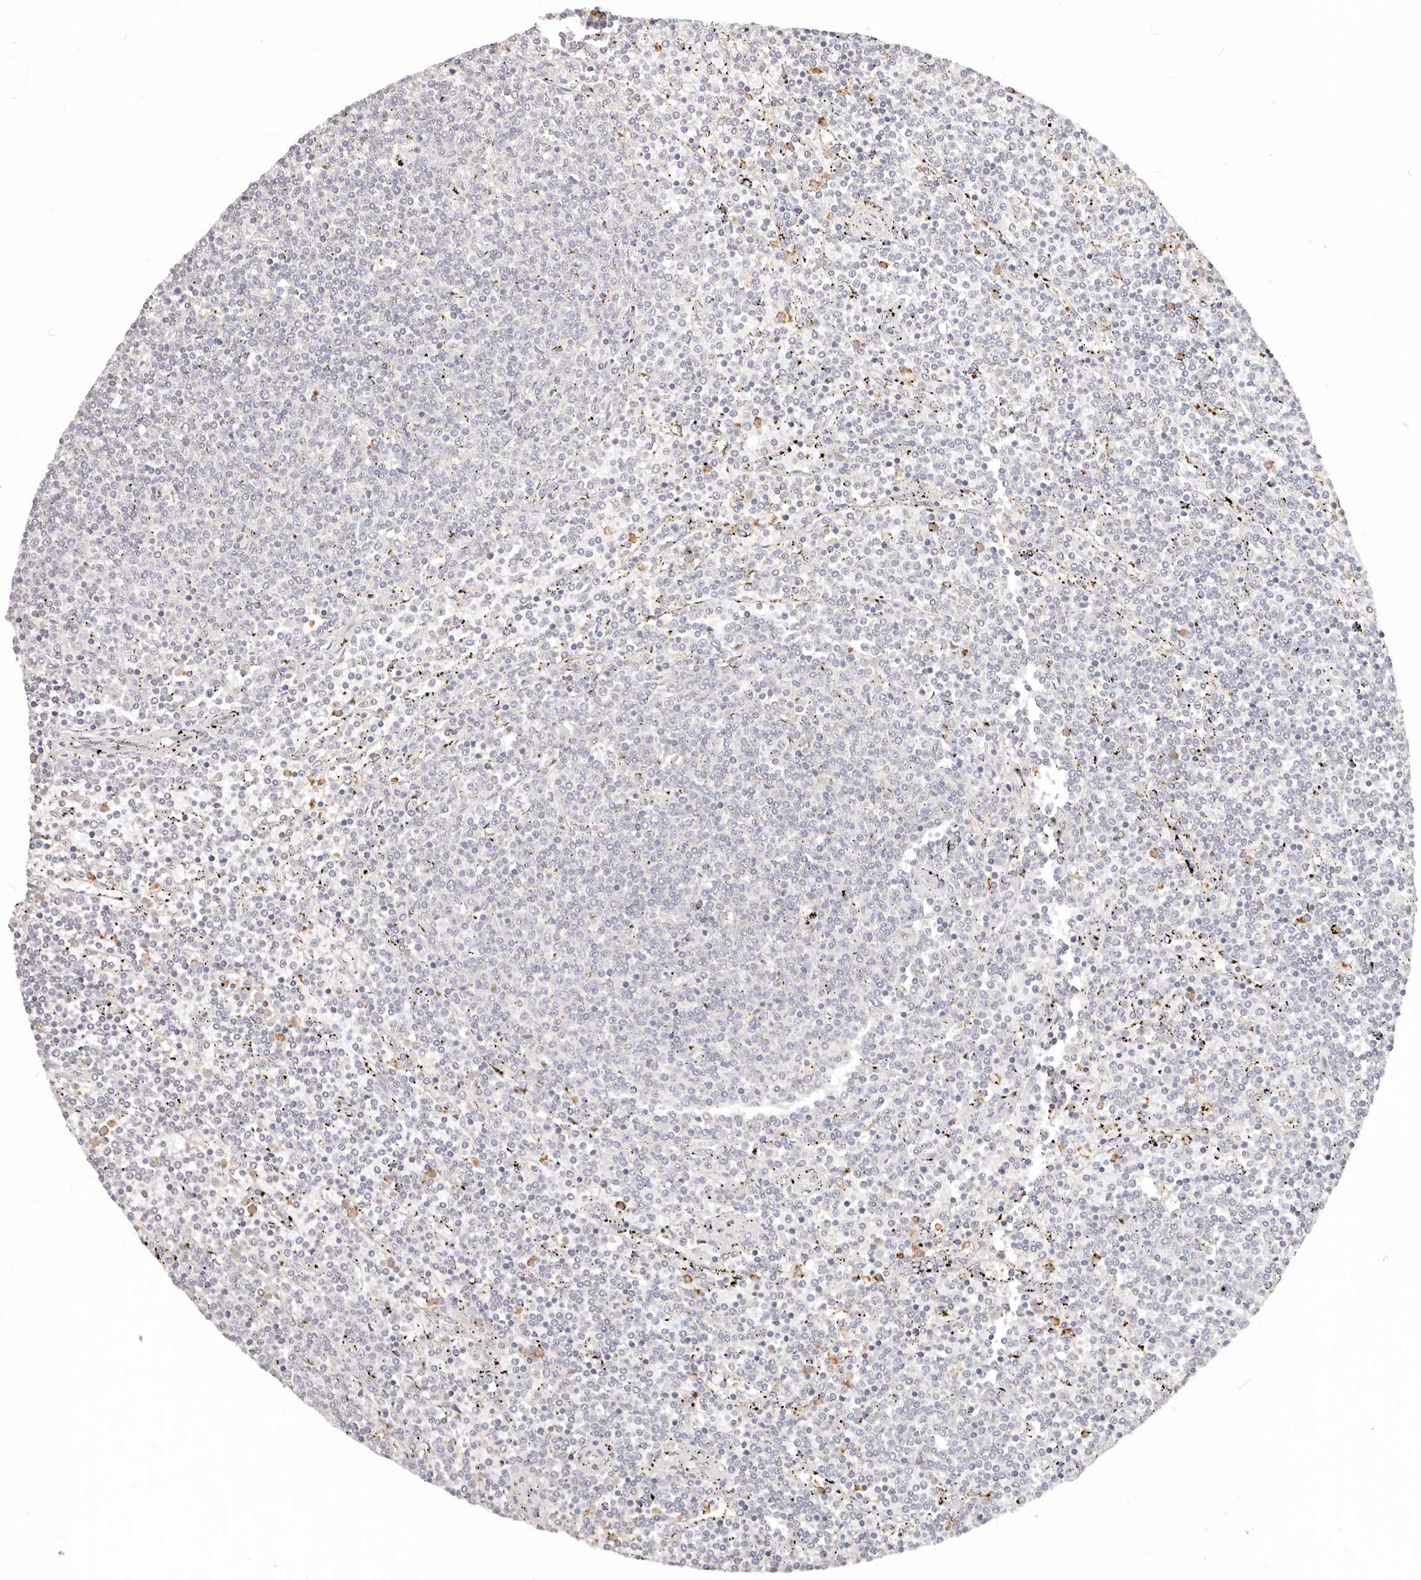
{"staining": {"intensity": "negative", "quantity": "none", "location": "none"}, "tissue": "lymphoma", "cell_type": "Tumor cells", "image_type": "cancer", "snomed": [{"axis": "morphology", "description": "Malignant lymphoma, non-Hodgkin's type, Low grade"}, {"axis": "topography", "description": "Spleen"}], "caption": "Tumor cells show no significant expression in low-grade malignant lymphoma, non-Hodgkin's type.", "gene": "USP49", "patient": {"sex": "female", "age": 50}}